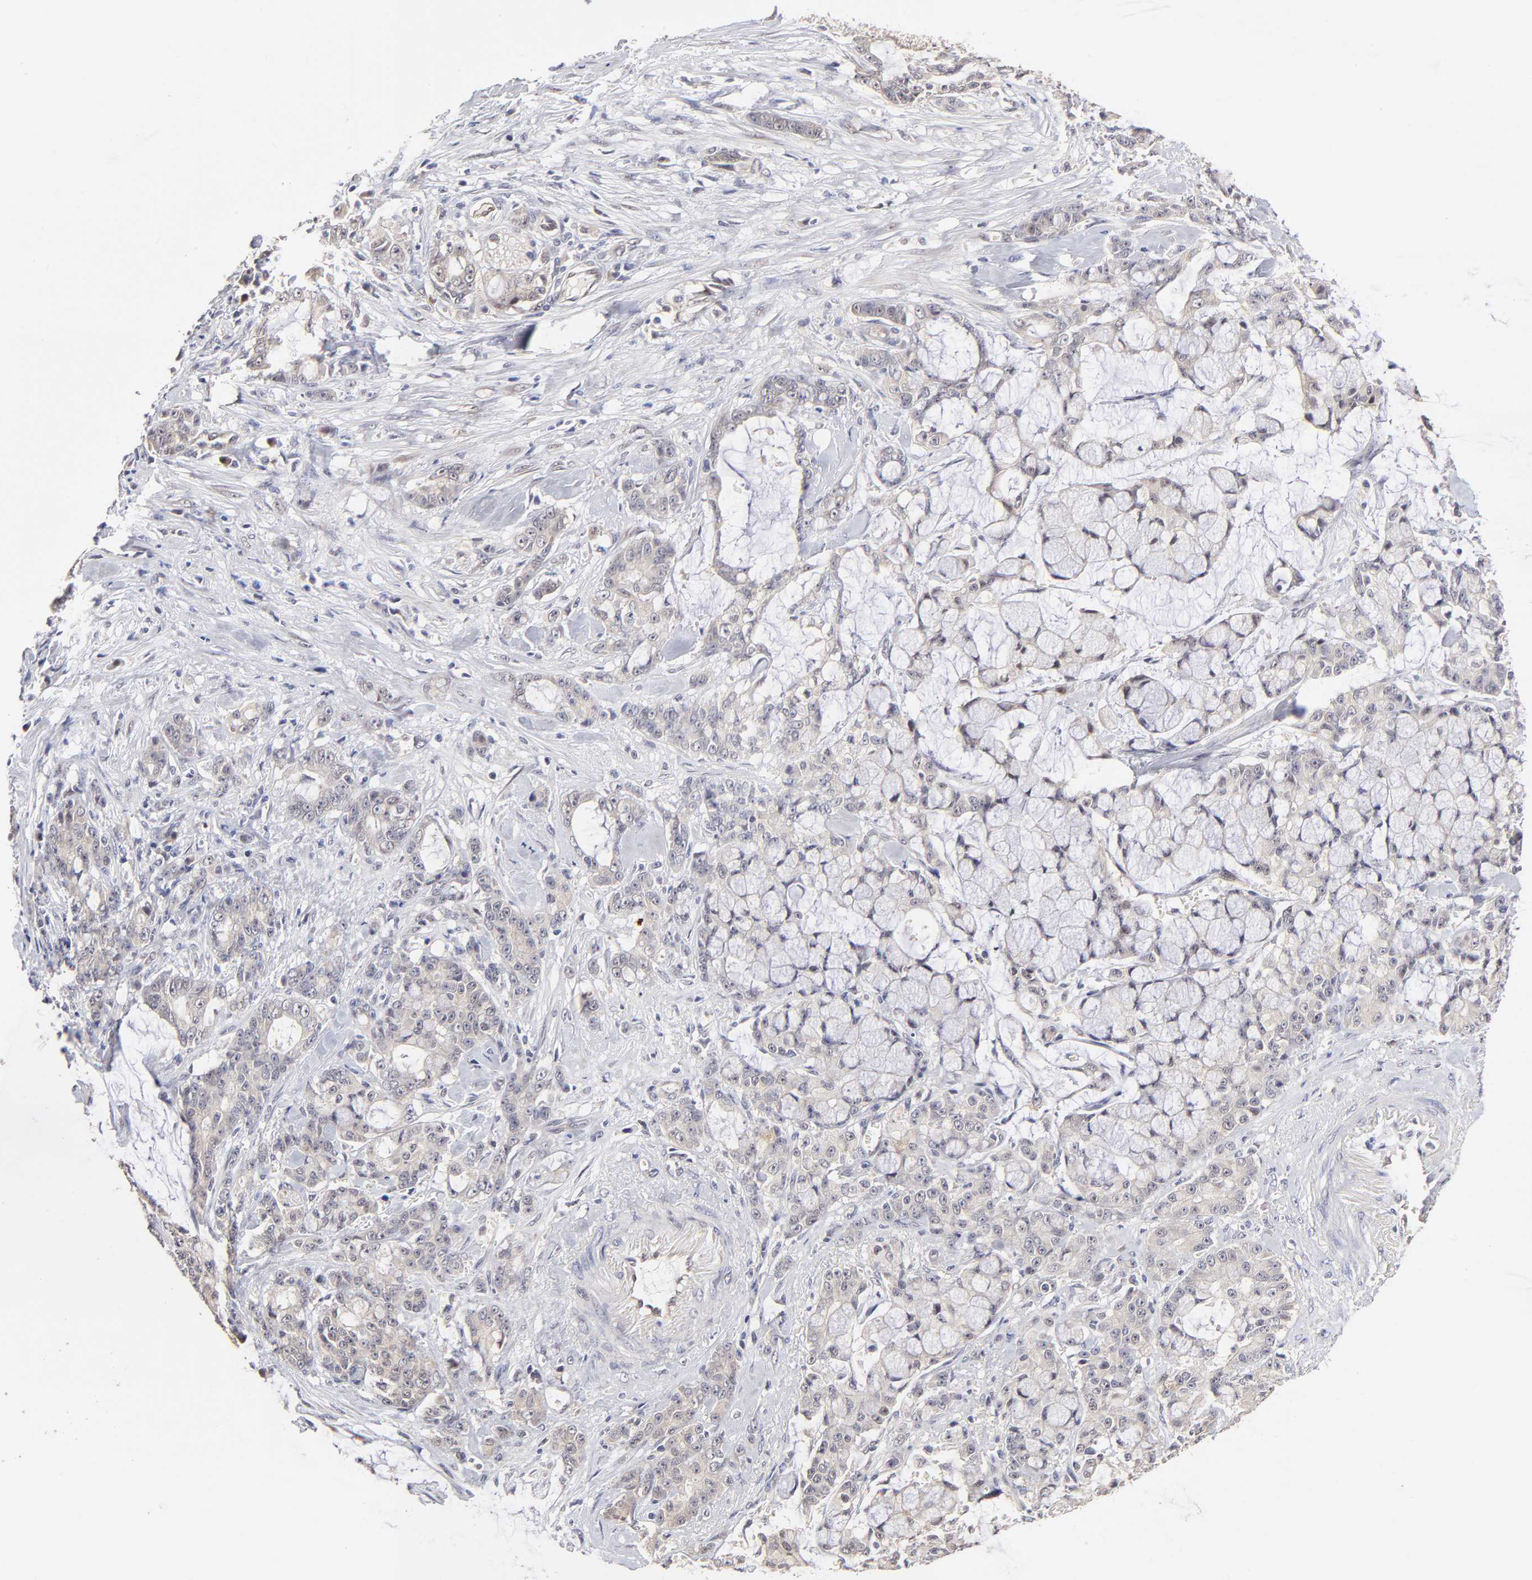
{"staining": {"intensity": "weak", "quantity": ">75%", "location": "cytoplasmic/membranous"}, "tissue": "pancreatic cancer", "cell_type": "Tumor cells", "image_type": "cancer", "snomed": [{"axis": "morphology", "description": "Adenocarcinoma, NOS"}, {"axis": "topography", "description": "Pancreas"}], "caption": "Protein staining by IHC demonstrates weak cytoplasmic/membranous positivity in approximately >75% of tumor cells in pancreatic cancer.", "gene": "ZNF10", "patient": {"sex": "female", "age": 73}}